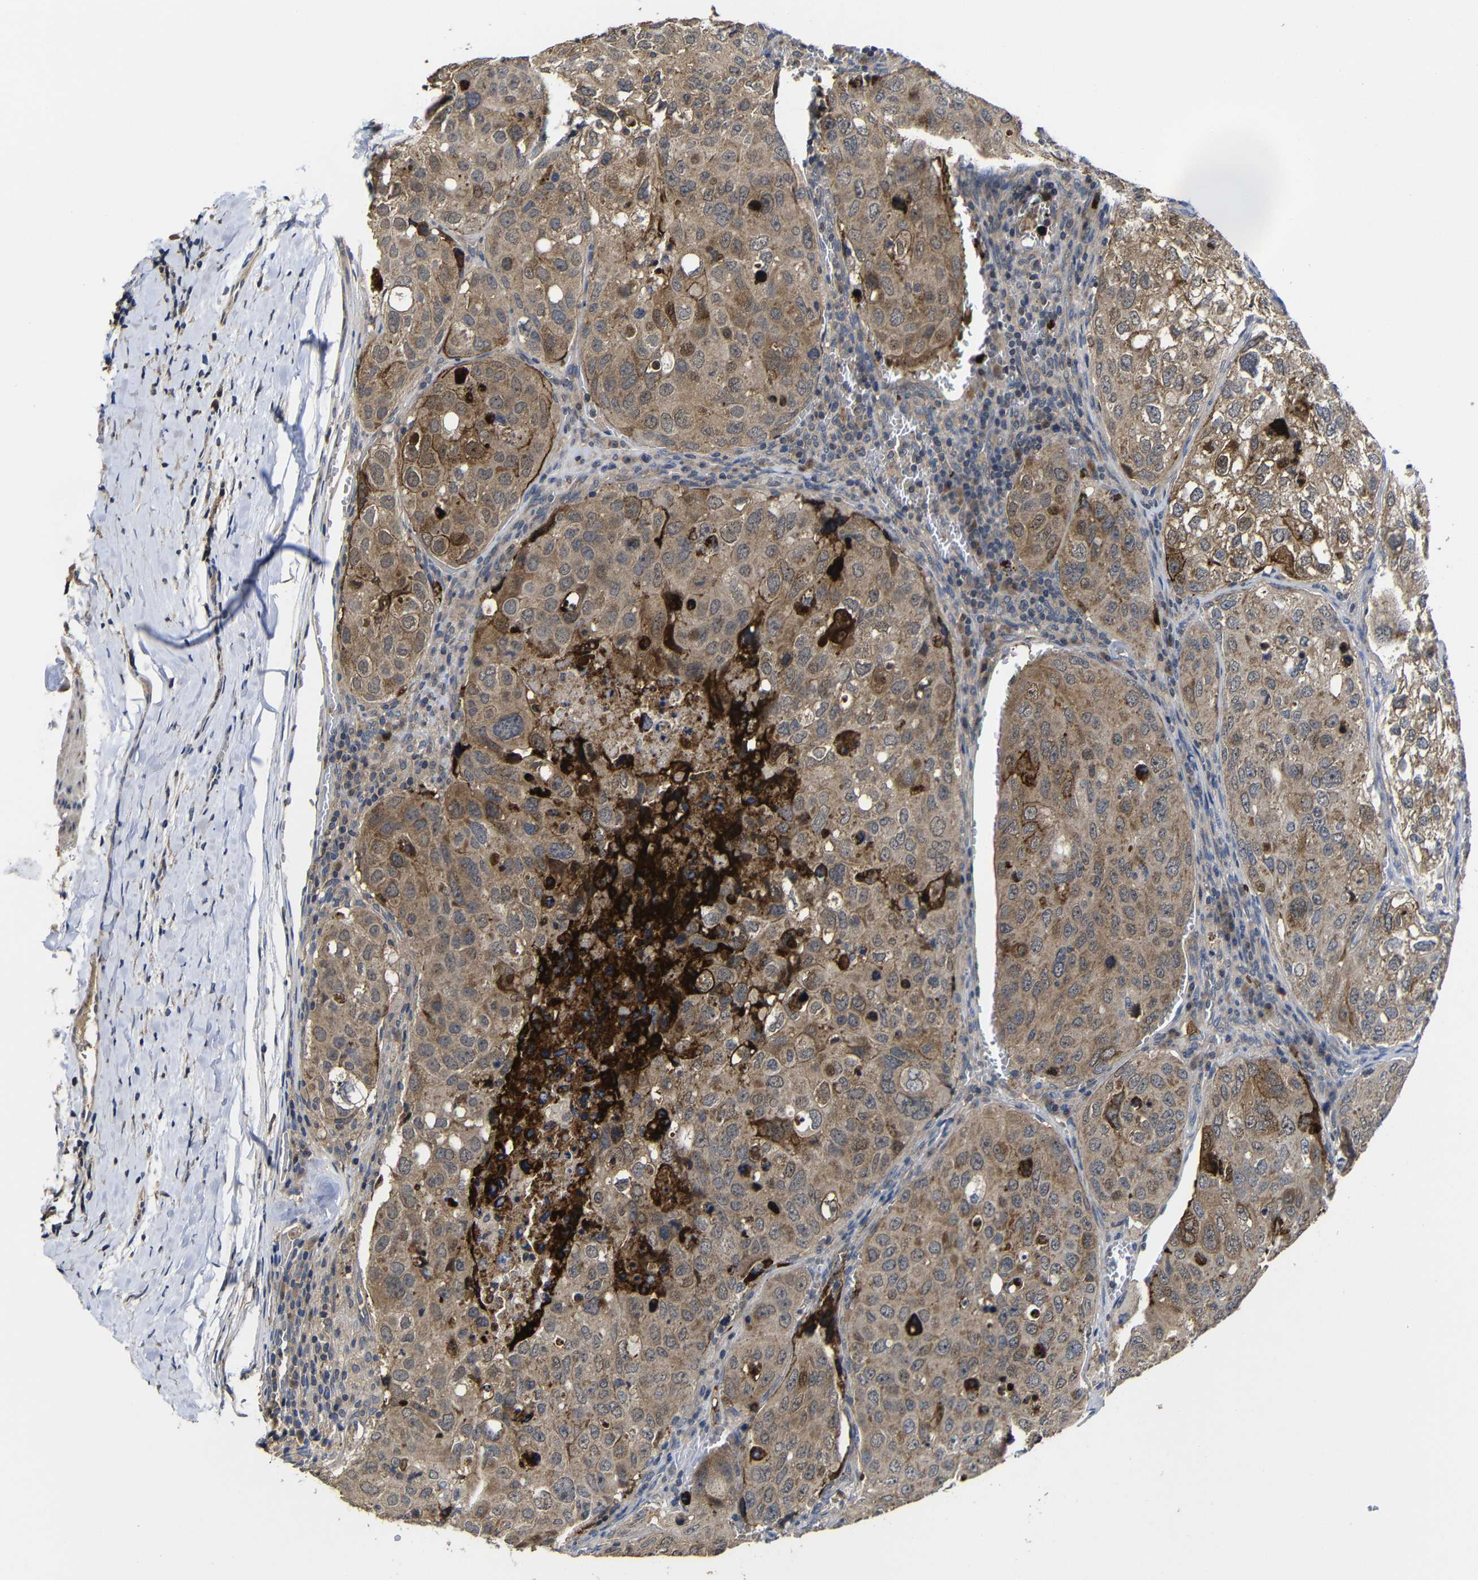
{"staining": {"intensity": "moderate", "quantity": ">75%", "location": "cytoplasmic/membranous"}, "tissue": "urothelial cancer", "cell_type": "Tumor cells", "image_type": "cancer", "snomed": [{"axis": "morphology", "description": "Urothelial carcinoma, High grade"}, {"axis": "topography", "description": "Lymph node"}, {"axis": "topography", "description": "Urinary bladder"}], "caption": "A micrograph showing moderate cytoplasmic/membranous expression in approximately >75% of tumor cells in high-grade urothelial carcinoma, as visualized by brown immunohistochemical staining.", "gene": "LPAR5", "patient": {"sex": "male", "age": 51}}